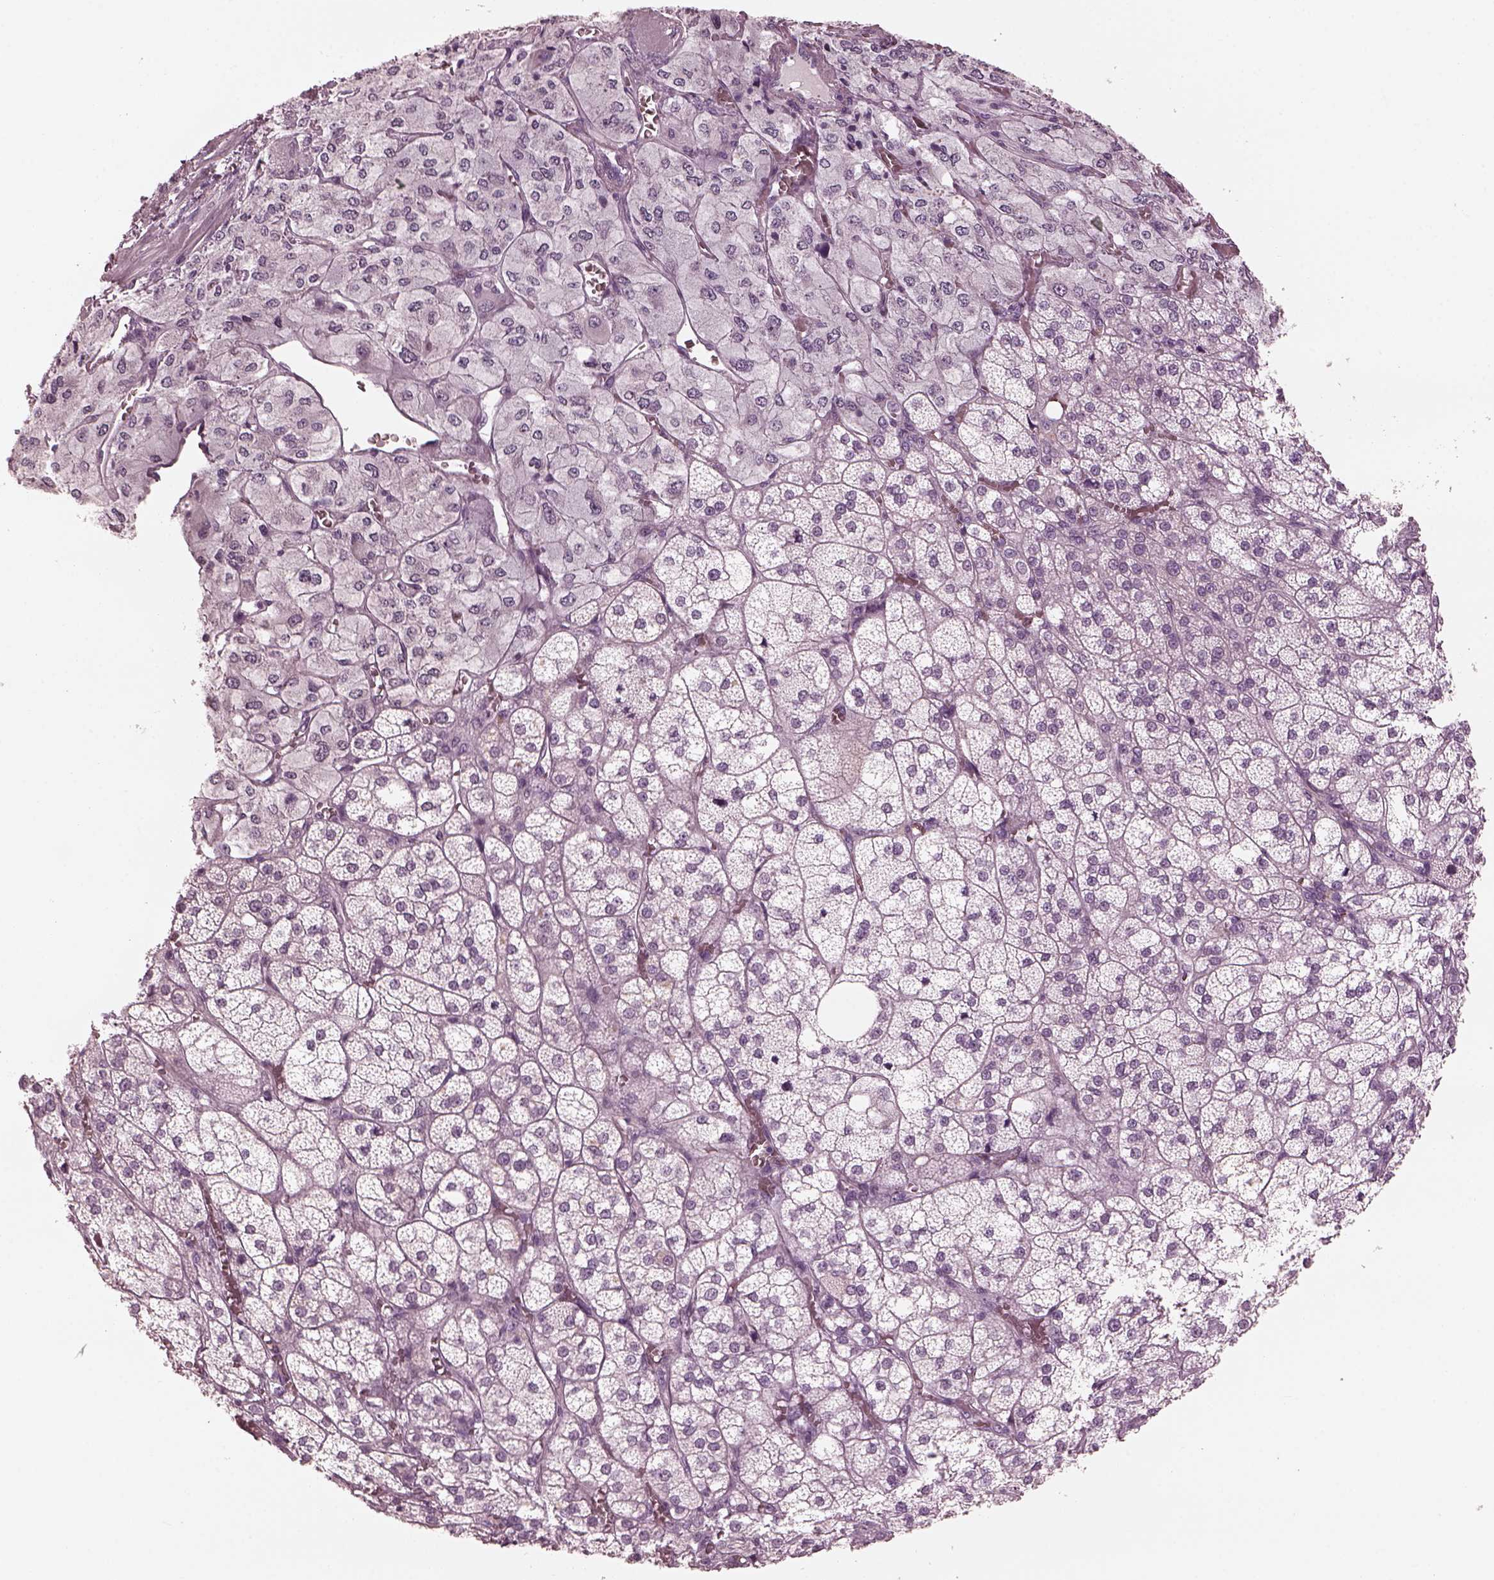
{"staining": {"intensity": "negative", "quantity": "none", "location": "none"}, "tissue": "adrenal gland", "cell_type": "Glandular cells", "image_type": "normal", "snomed": [{"axis": "morphology", "description": "Normal tissue, NOS"}, {"axis": "topography", "description": "Adrenal gland"}], "caption": "This is an immunohistochemistry (IHC) micrograph of unremarkable adrenal gland. There is no expression in glandular cells.", "gene": "C2orf81", "patient": {"sex": "female", "age": 60}}